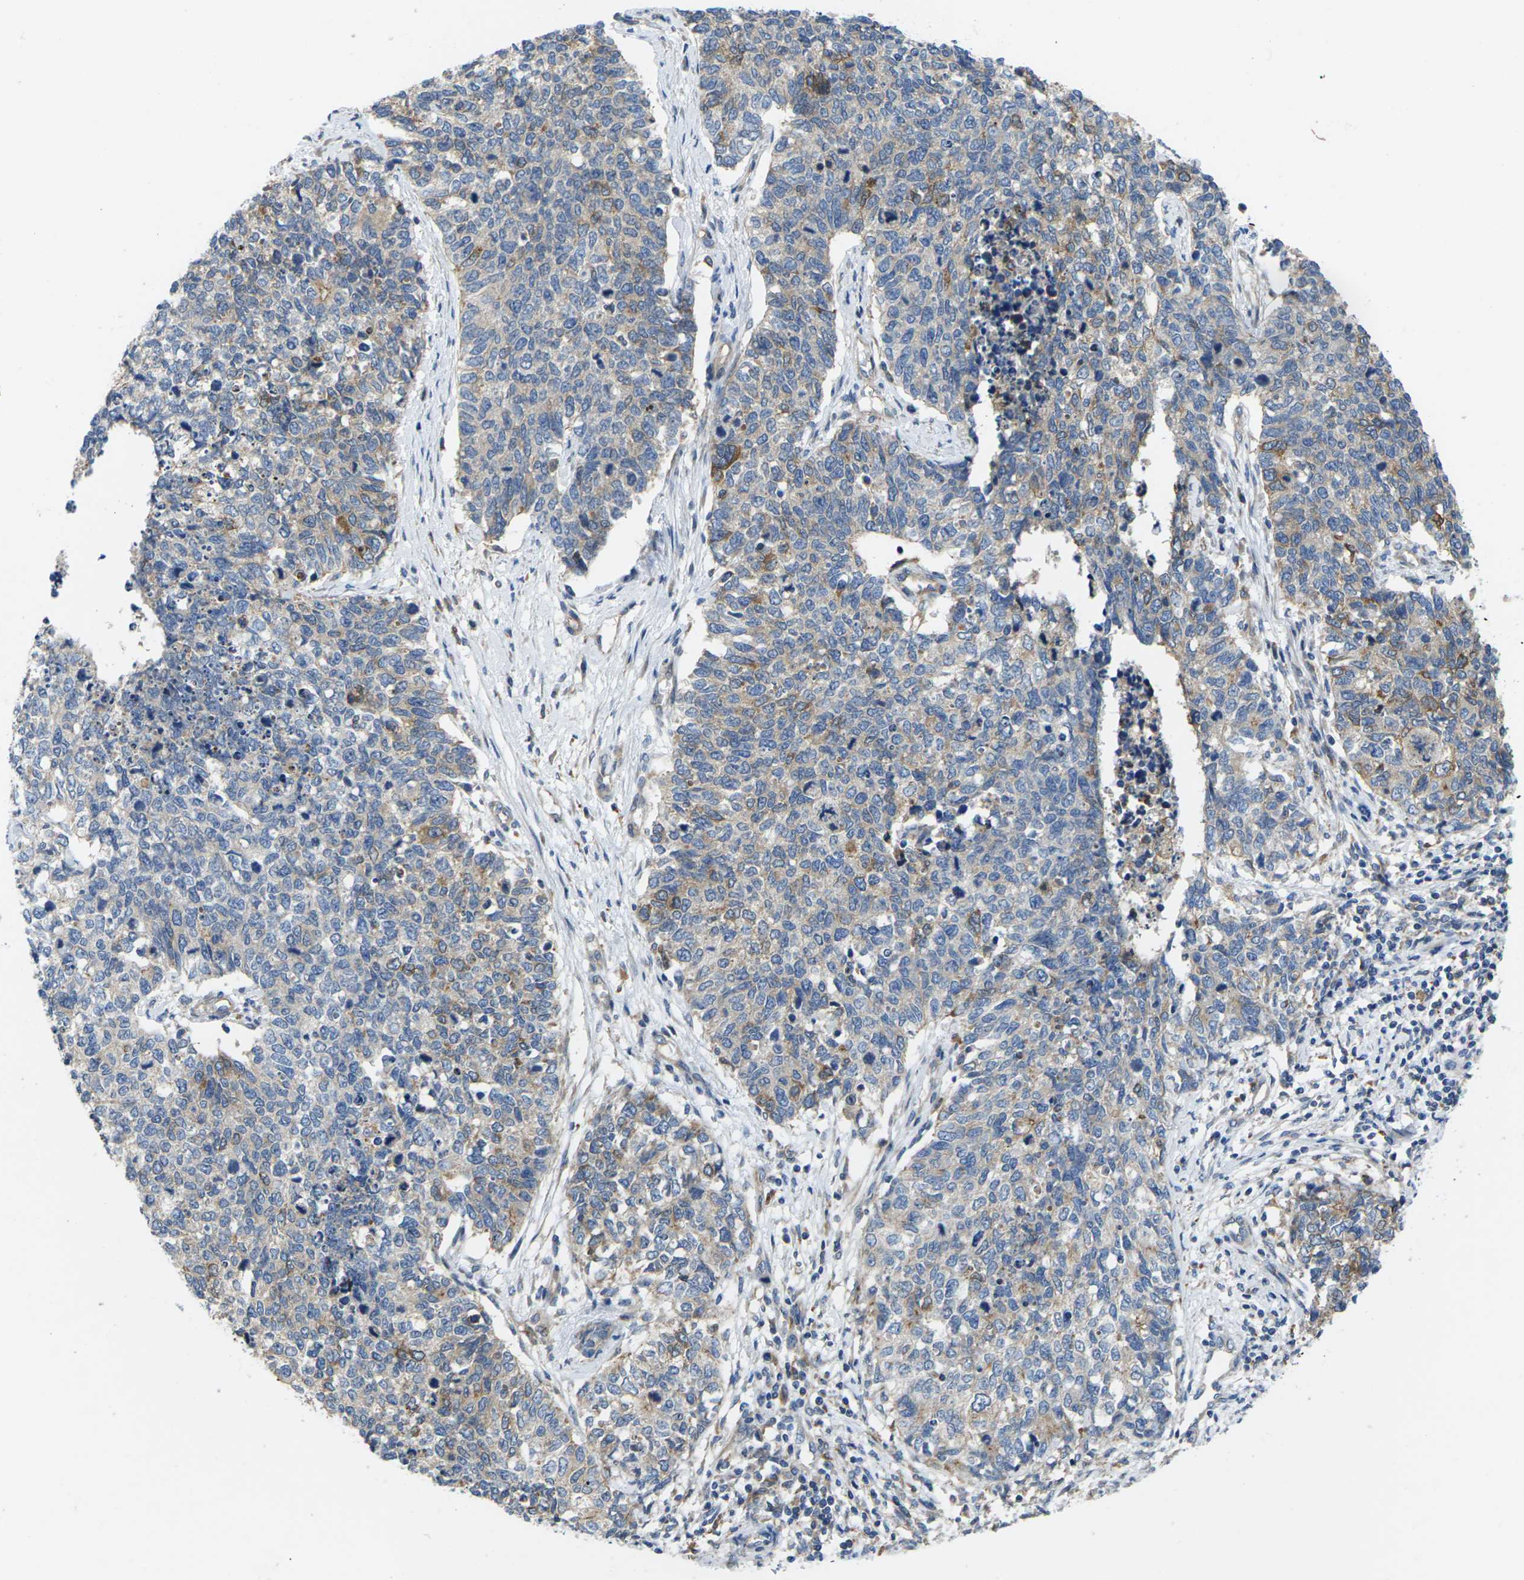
{"staining": {"intensity": "weak", "quantity": "25%-75%", "location": "cytoplasmic/membranous"}, "tissue": "cervical cancer", "cell_type": "Tumor cells", "image_type": "cancer", "snomed": [{"axis": "morphology", "description": "Squamous cell carcinoma, NOS"}, {"axis": "topography", "description": "Cervix"}], "caption": "Cervical cancer (squamous cell carcinoma) stained for a protein (brown) demonstrates weak cytoplasmic/membranous positive staining in approximately 25%-75% of tumor cells.", "gene": "SCNN1A", "patient": {"sex": "female", "age": 63}}